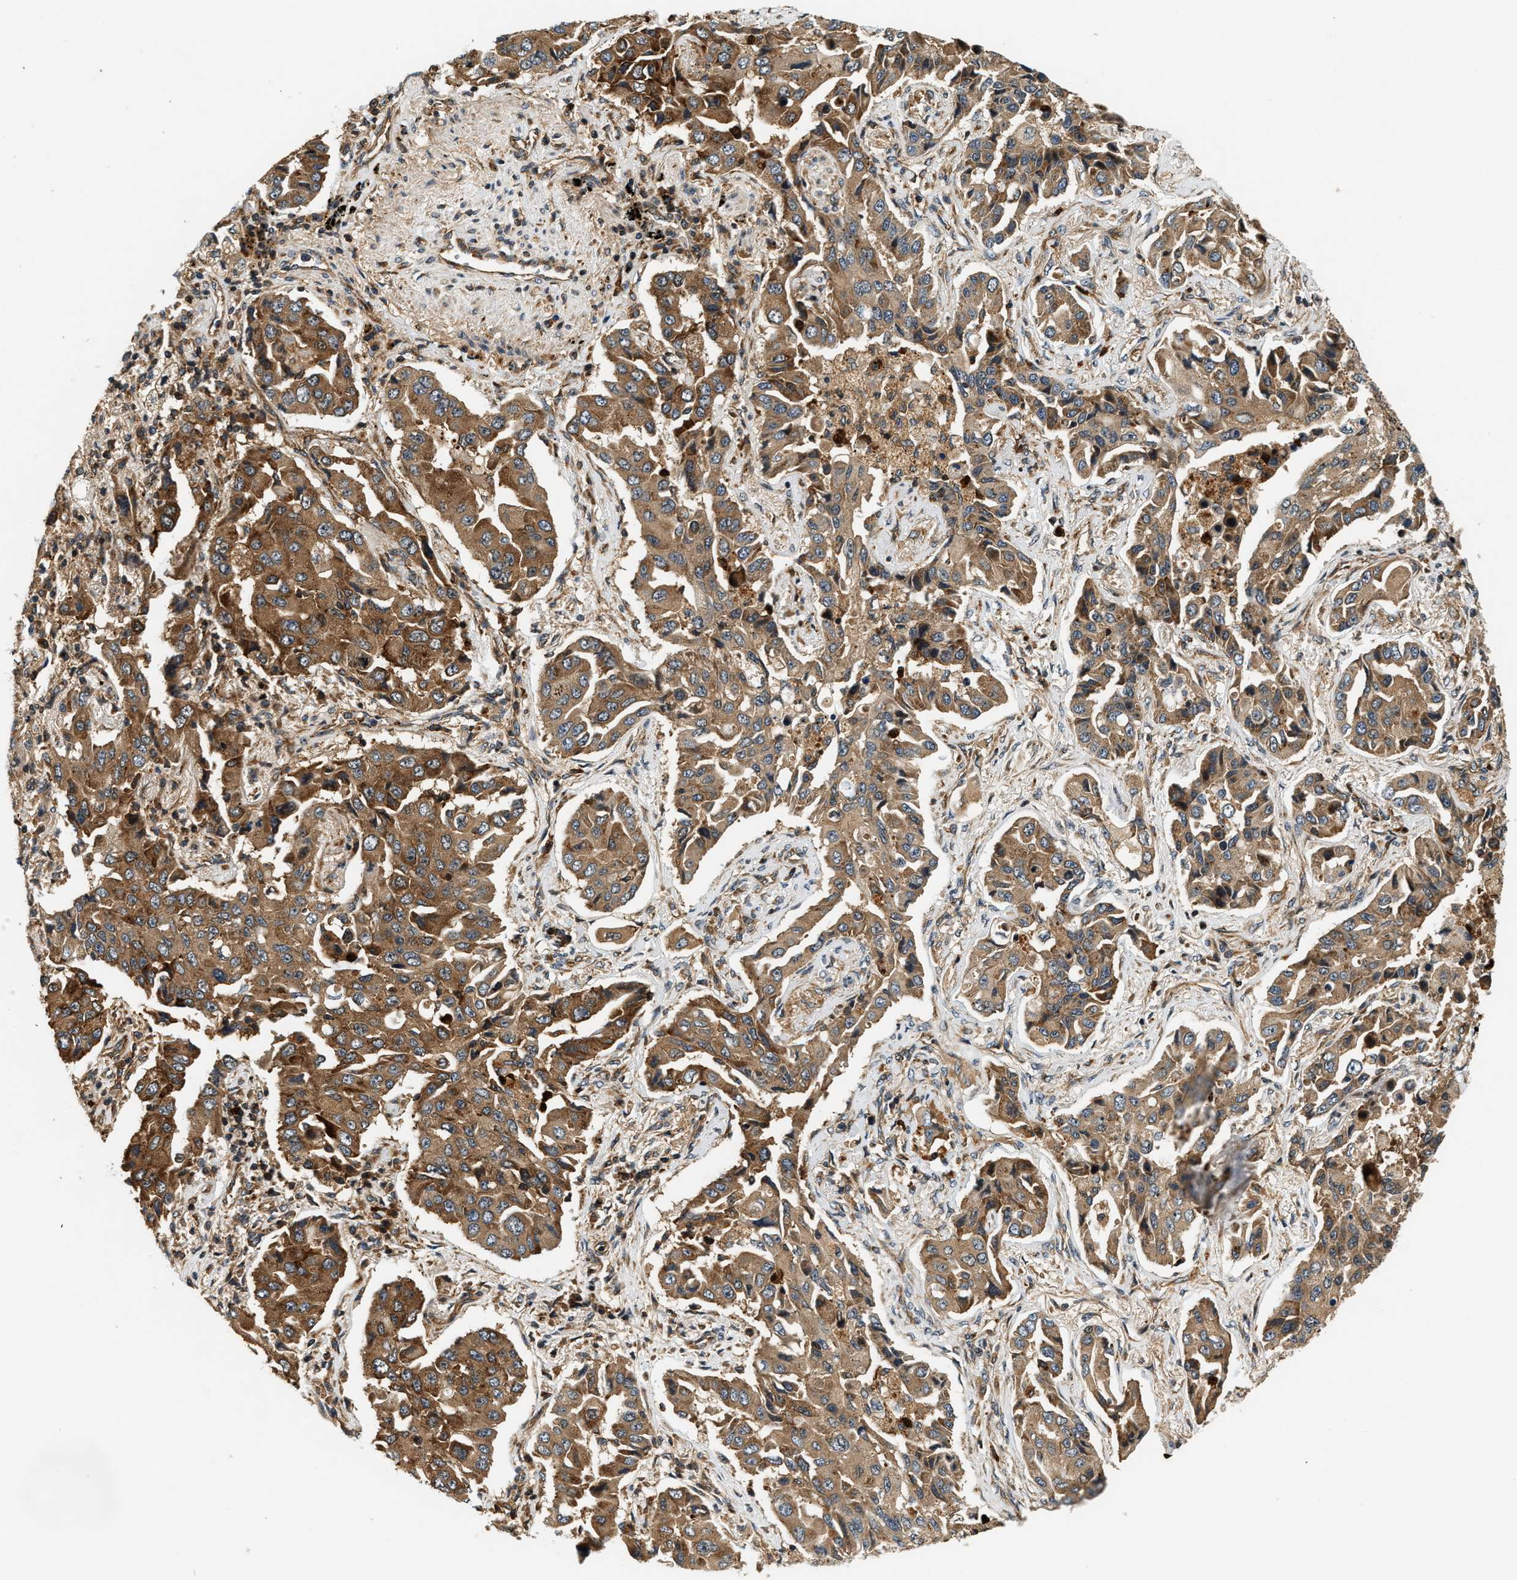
{"staining": {"intensity": "moderate", "quantity": ">75%", "location": "cytoplasmic/membranous"}, "tissue": "lung cancer", "cell_type": "Tumor cells", "image_type": "cancer", "snomed": [{"axis": "morphology", "description": "Adenocarcinoma, NOS"}, {"axis": "topography", "description": "Lung"}], "caption": "About >75% of tumor cells in human adenocarcinoma (lung) display moderate cytoplasmic/membranous protein expression as visualized by brown immunohistochemical staining.", "gene": "SAMD9", "patient": {"sex": "female", "age": 65}}